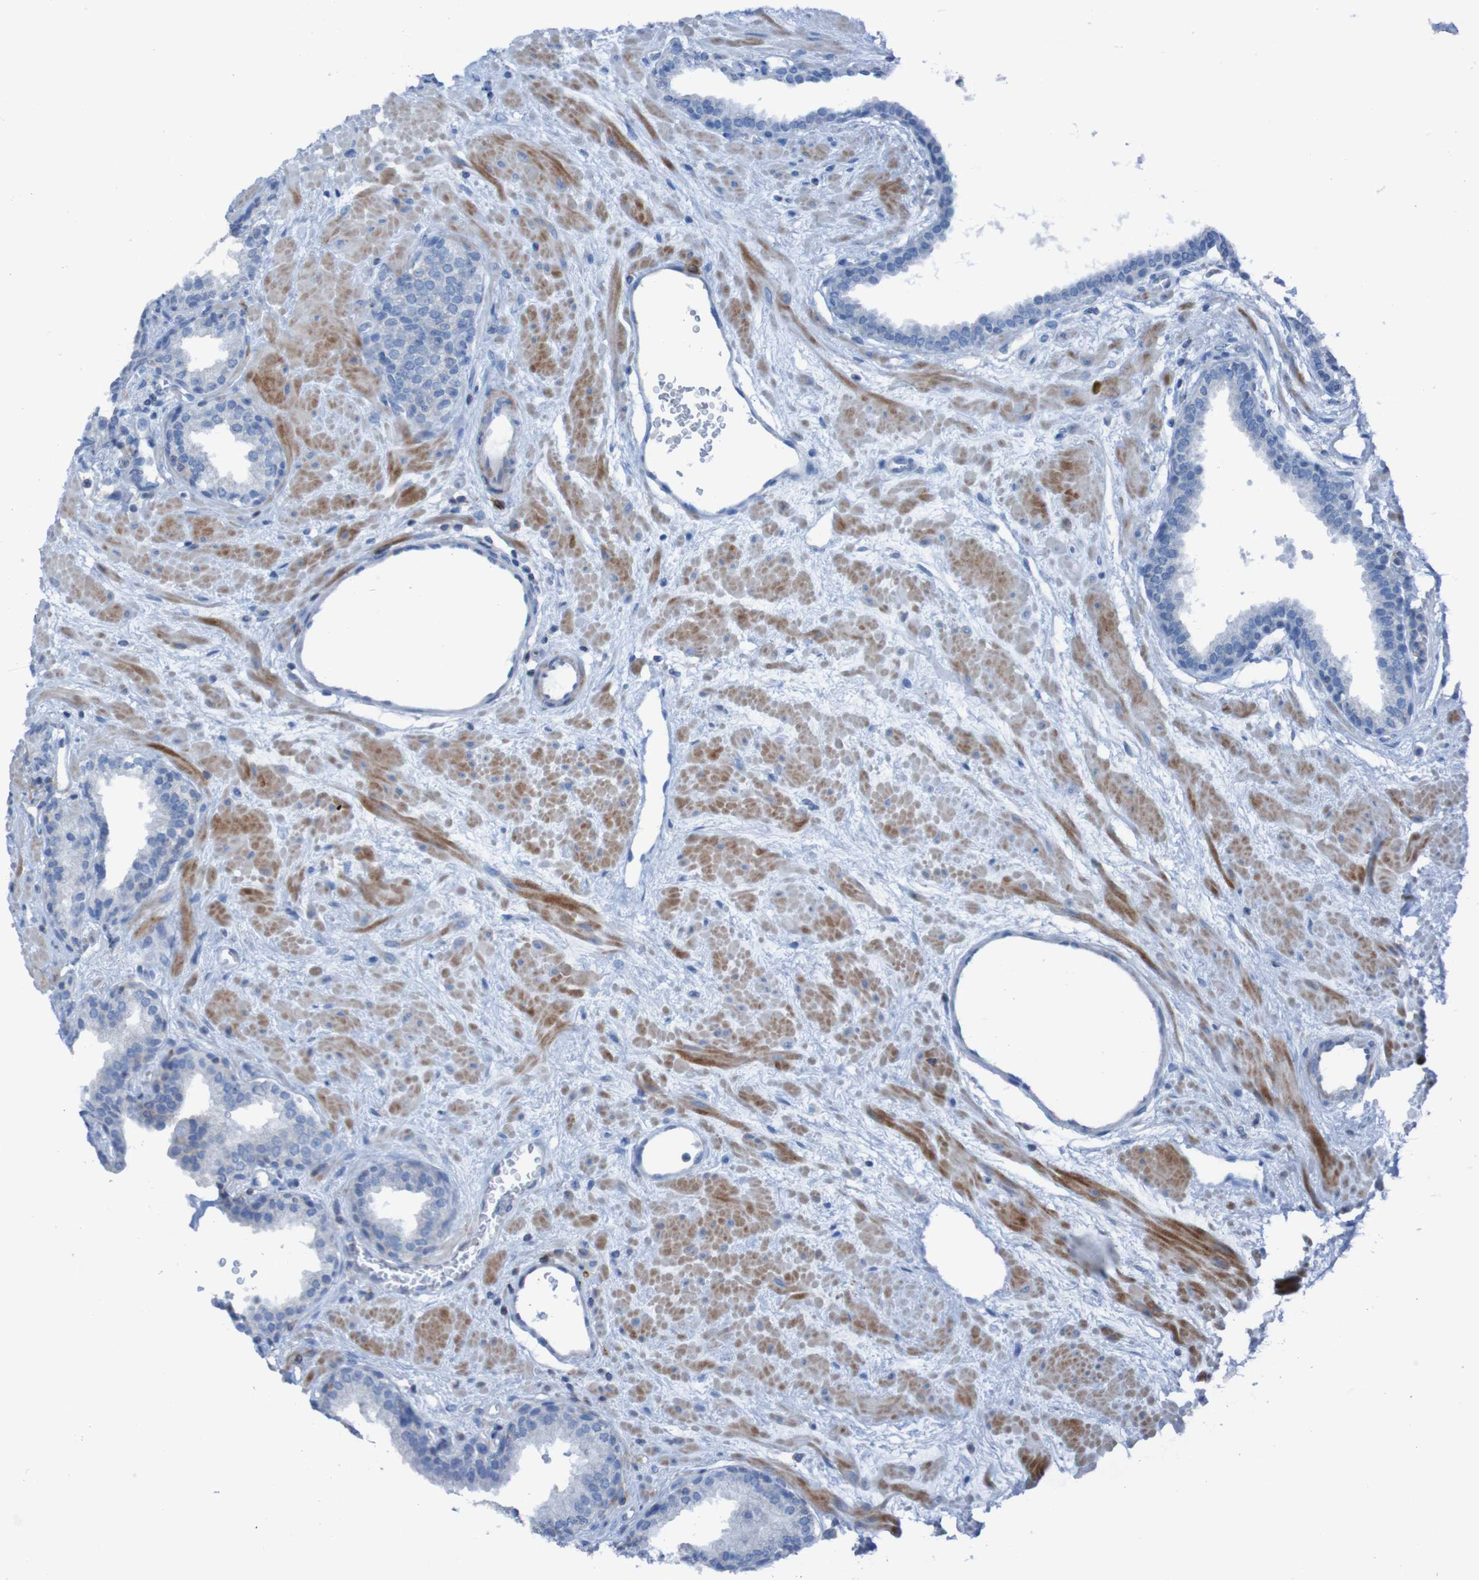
{"staining": {"intensity": "negative", "quantity": "none", "location": "none"}, "tissue": "prostate", "cell_type": "Glandular cells", "image_type": "normal", "snomed": [{"axis": "morphology", "description": "Normal tissue, NOS"}, {"axis": "topography", "description": "Prostate"}], "caption": "Glandular cells show no significant expression in benign prostate.", "gene": "RNF182", "patient": {"sex": "male", "age": 51}}